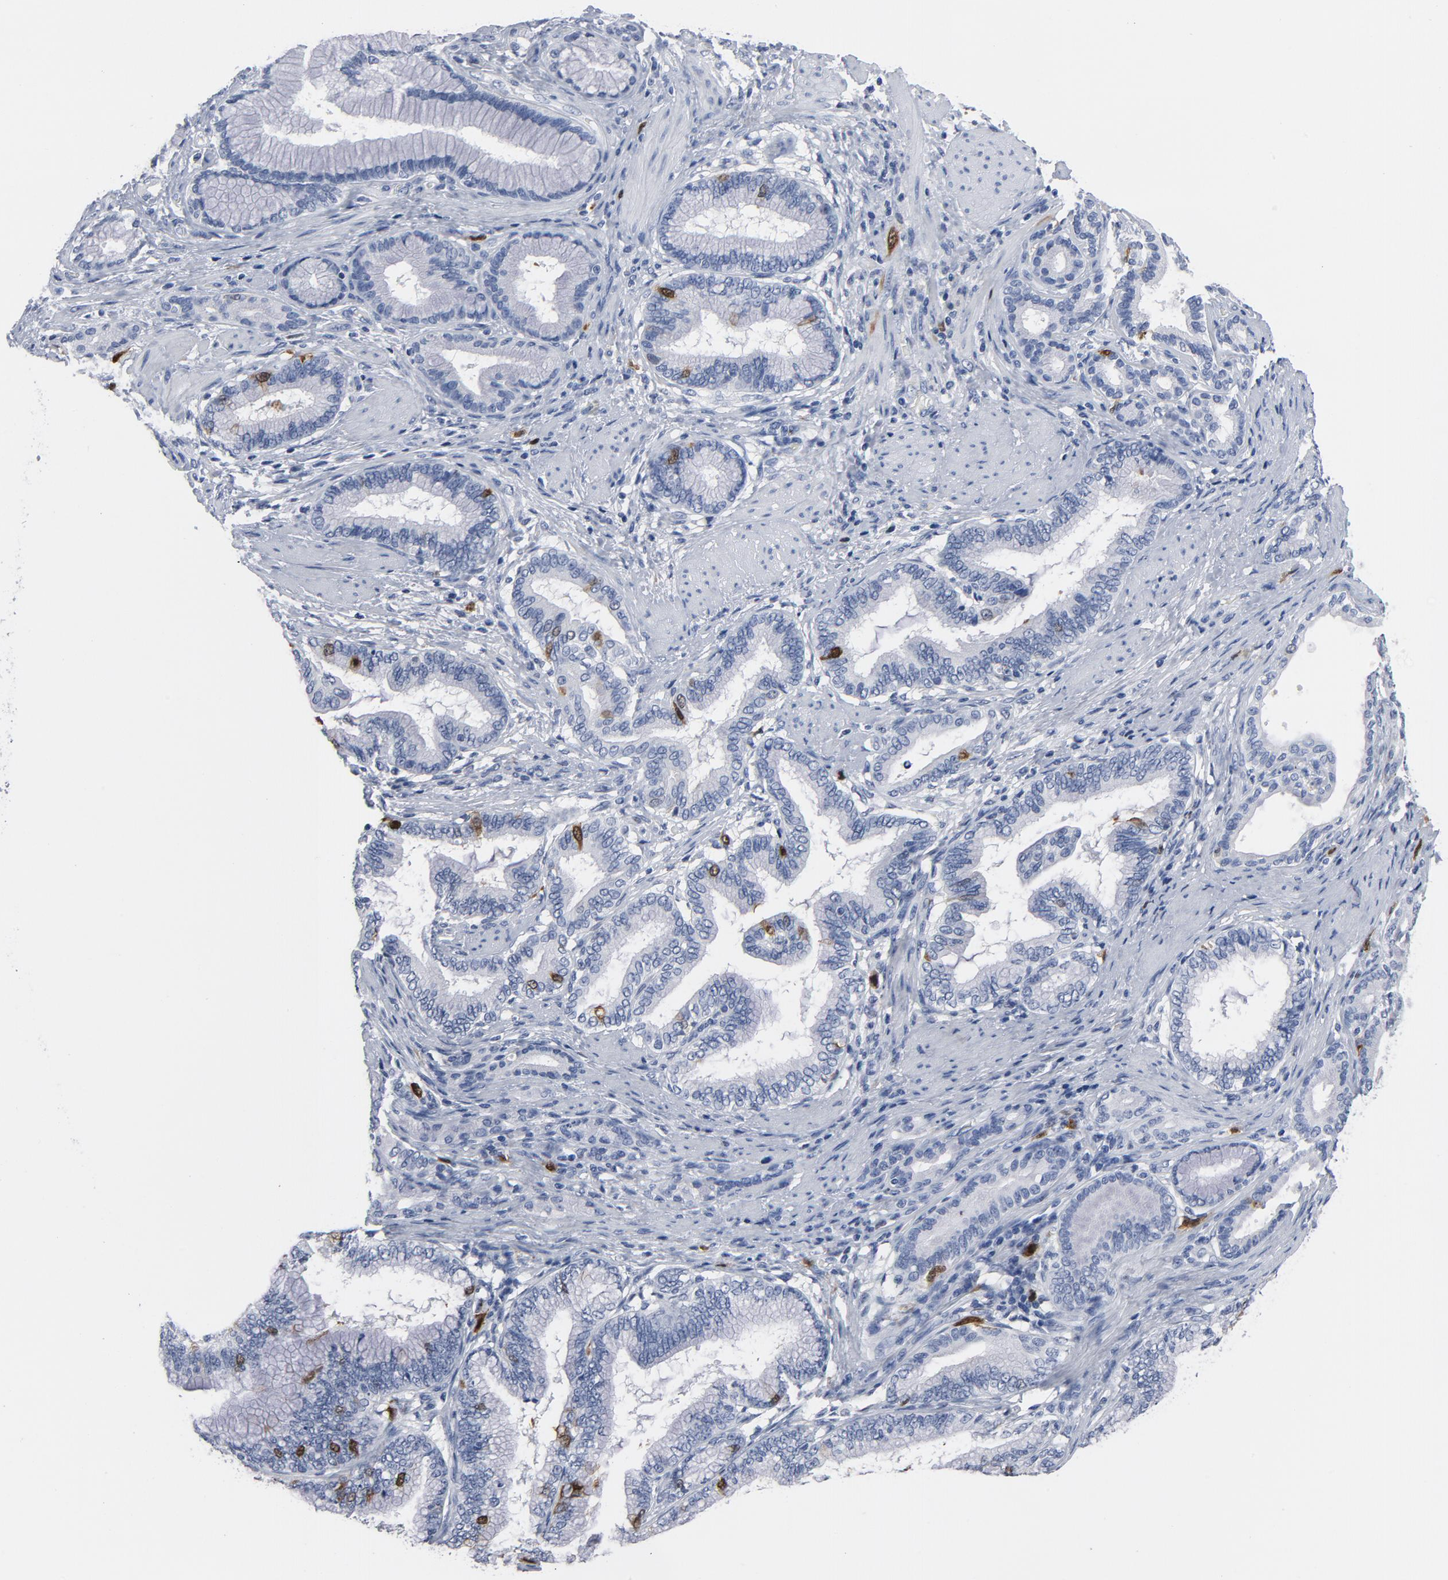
{"staining": {"intensity": "moderate", "quantity": "<25%", "location": "nuclear"}, "tissue": "pancreatic cancer", "cell_type": "Tumor cells", "image_type": "cancer", "snomed": [{"axis": "morphology", "description": "Adenocarcinoma, NOS"}, {"axis": "topography", "description": "Pancreas"}], "caption": "A histopathology image of pancreatic cancer (adenocarcinoma) stained for a protein exhibits moderate nuclear brown staining in tumor cells.", "gene": "CDC20", "patient": {"sex": "female", "age": 64}}